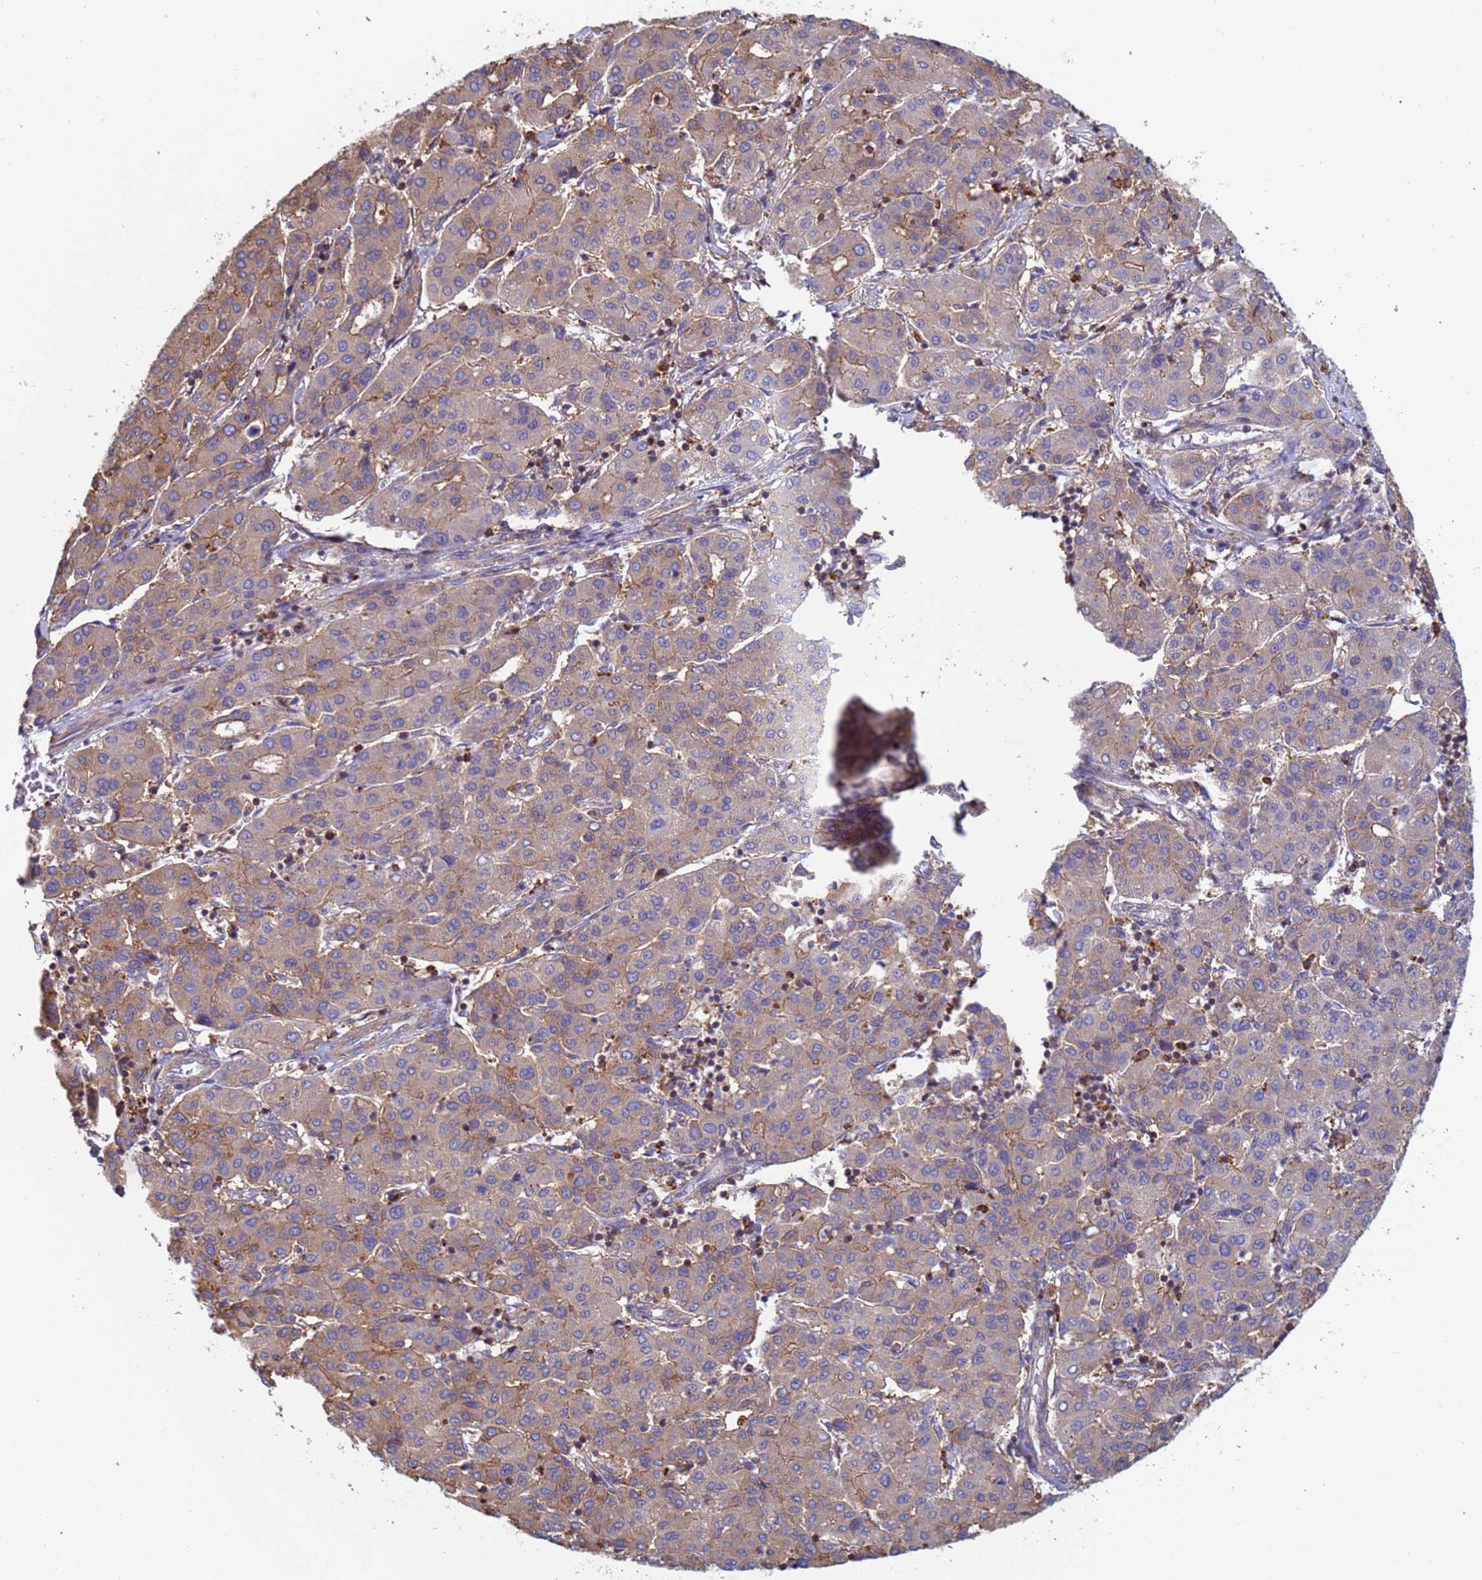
{"staining": {"intensity": "moderate", "quantity": "25%-75%", "location": "cytoplasmic/membranous"}, "tissue": "liver cancer", "cell_type": "Tumor cells", "image_type": "cancer", "snomed": [{"axis": "morphology", "description": "Carcinoma, Hepatocellular, NOS"}, {"axis": "topography", "description": "Liver"}], "caption": "An immunohistochemistry histopathology image of neoplastic tissue is shown. Protein staining in brown labels moderate cytoplasmic/membranous positivity in liver hepatocellular carcinoma within tumor cells.", "gene": "ZNG1B", "patient": {"sex": "male", "age": 65}}